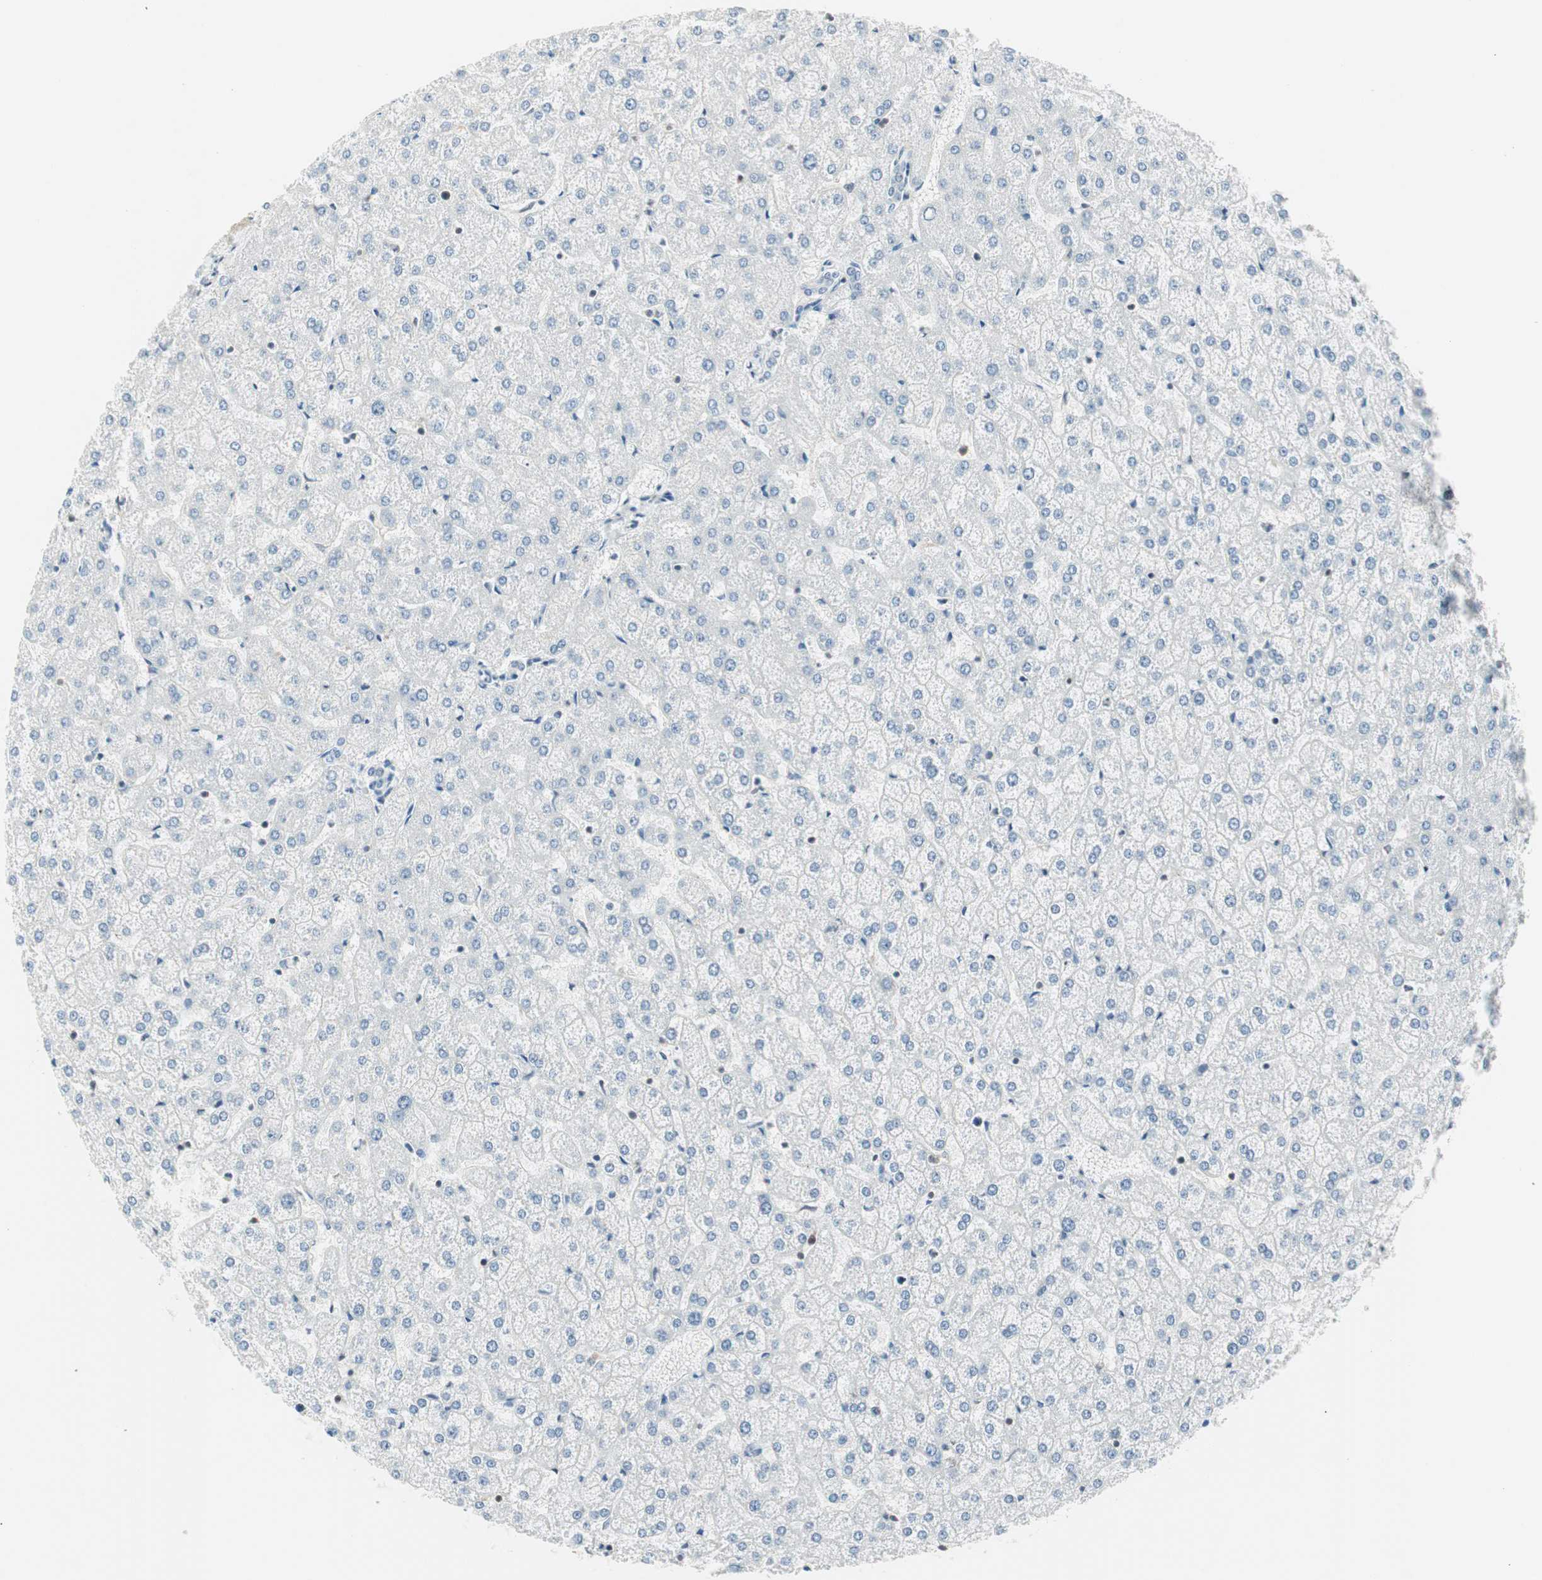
{"staining": {"intensity": "negative", "quantity": "none", "location": "none"}, "tissue": "liver", "cell_type": "Cholangiocytes", "image_type": "normal", "snomed": [{"axis": "morphology", "description": "Normal tissue, NOS"}, {"axis": "topography", "description": "Liver"}], "caption": "This is an immunohistochemistry photomicrograph of unremarkable liver. There is no staining in cholangiocytes.", "gene": "PPP1CA", "patient": {"sex": "female", "age": 32}}